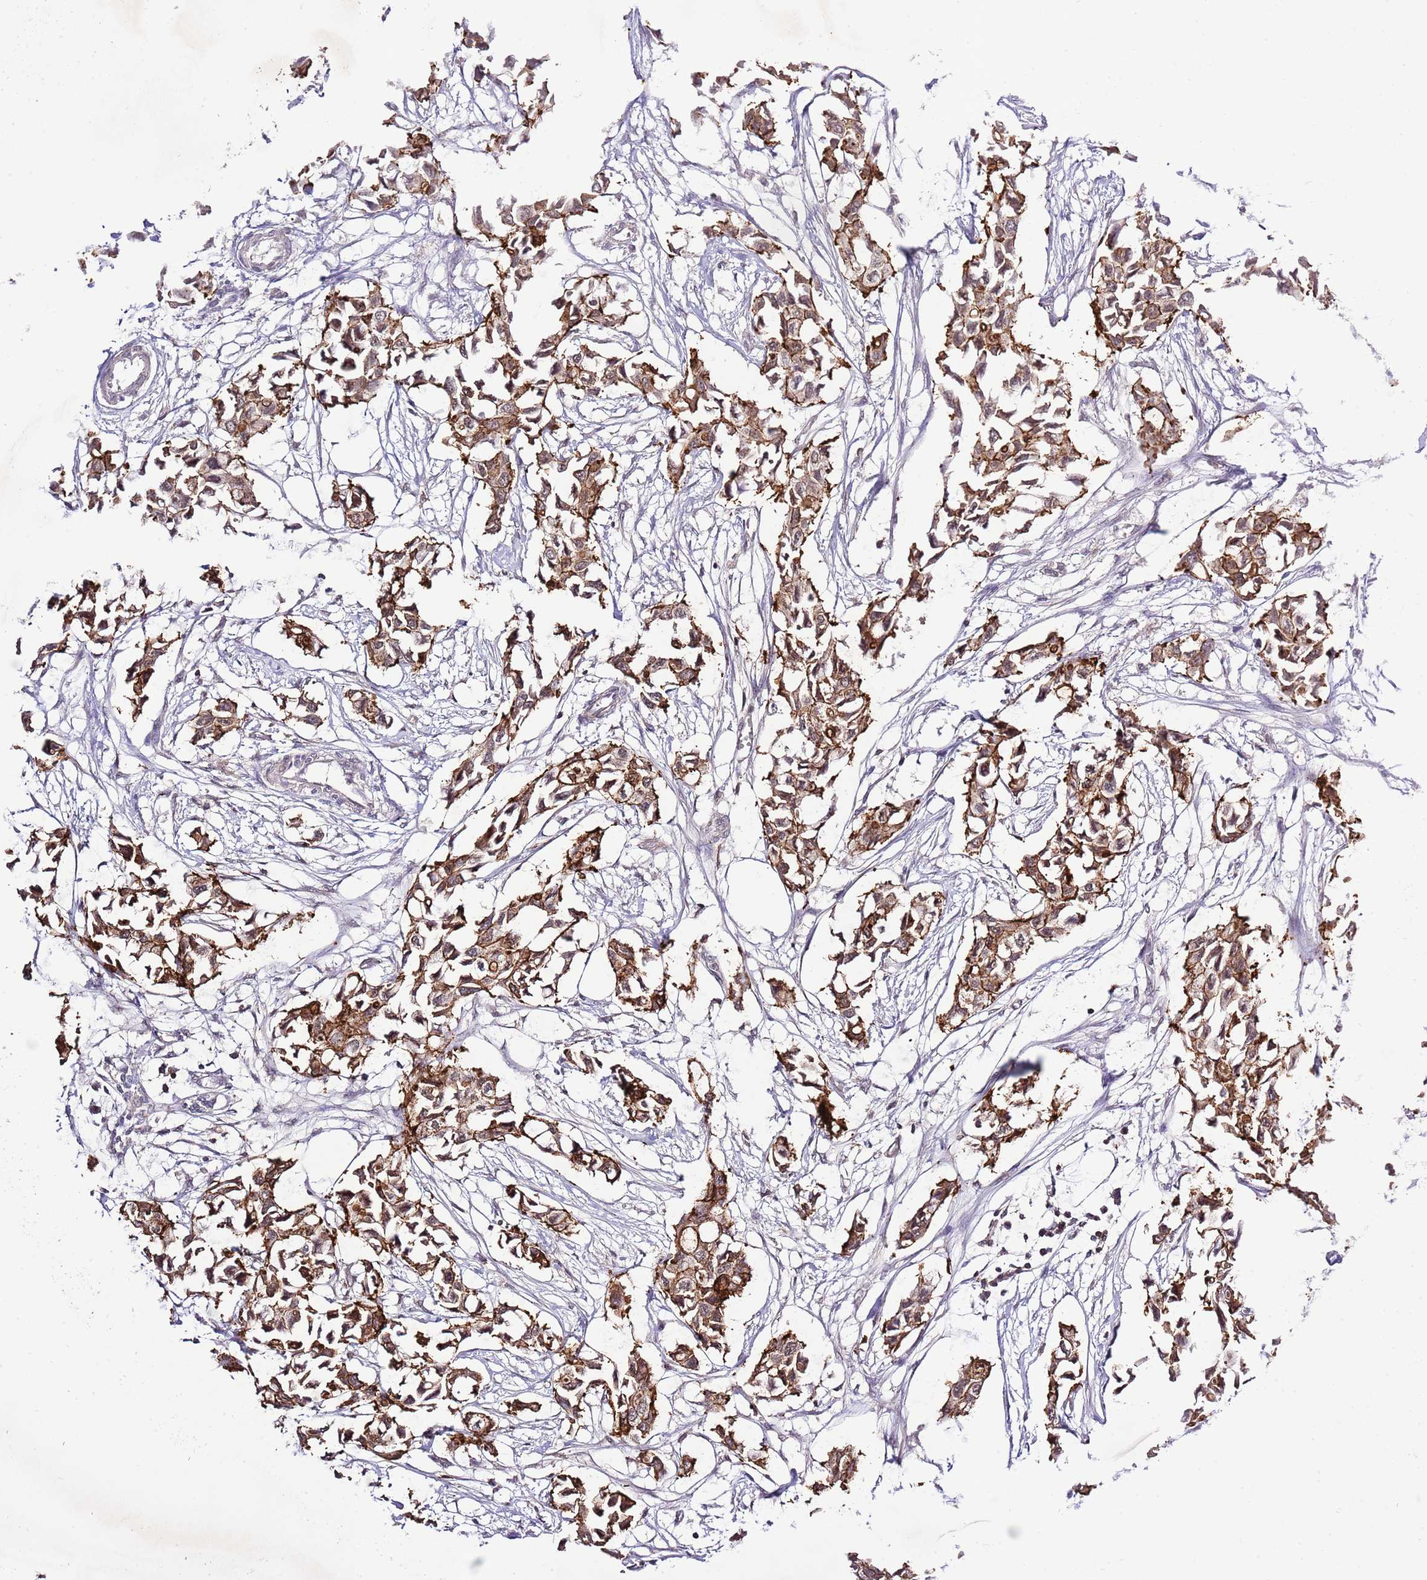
{"staining": {"intensity": "moderate", "quantity": ">75%", "location": "cytoplasmic/membranous"}, "tissue": "breast cancer", "cell_type": "Tumor cells", "image_type": "cancer", "snomed": [{"axis": "morphology", "description": "Duct carcinoma"}, {"axis": "topography", "description": "Breast"}], "caption": "IHC (DAB (3,3'-diaminobenzidine)) staining of human breast cancer (infiltrating ductal carcinoma) demonstrates moderate cytoplasmic/membranous protein staining in approximately >75% of tumor cells.", "gene": "EFHD1", "patient": {"sex": "female", "age": 41}}